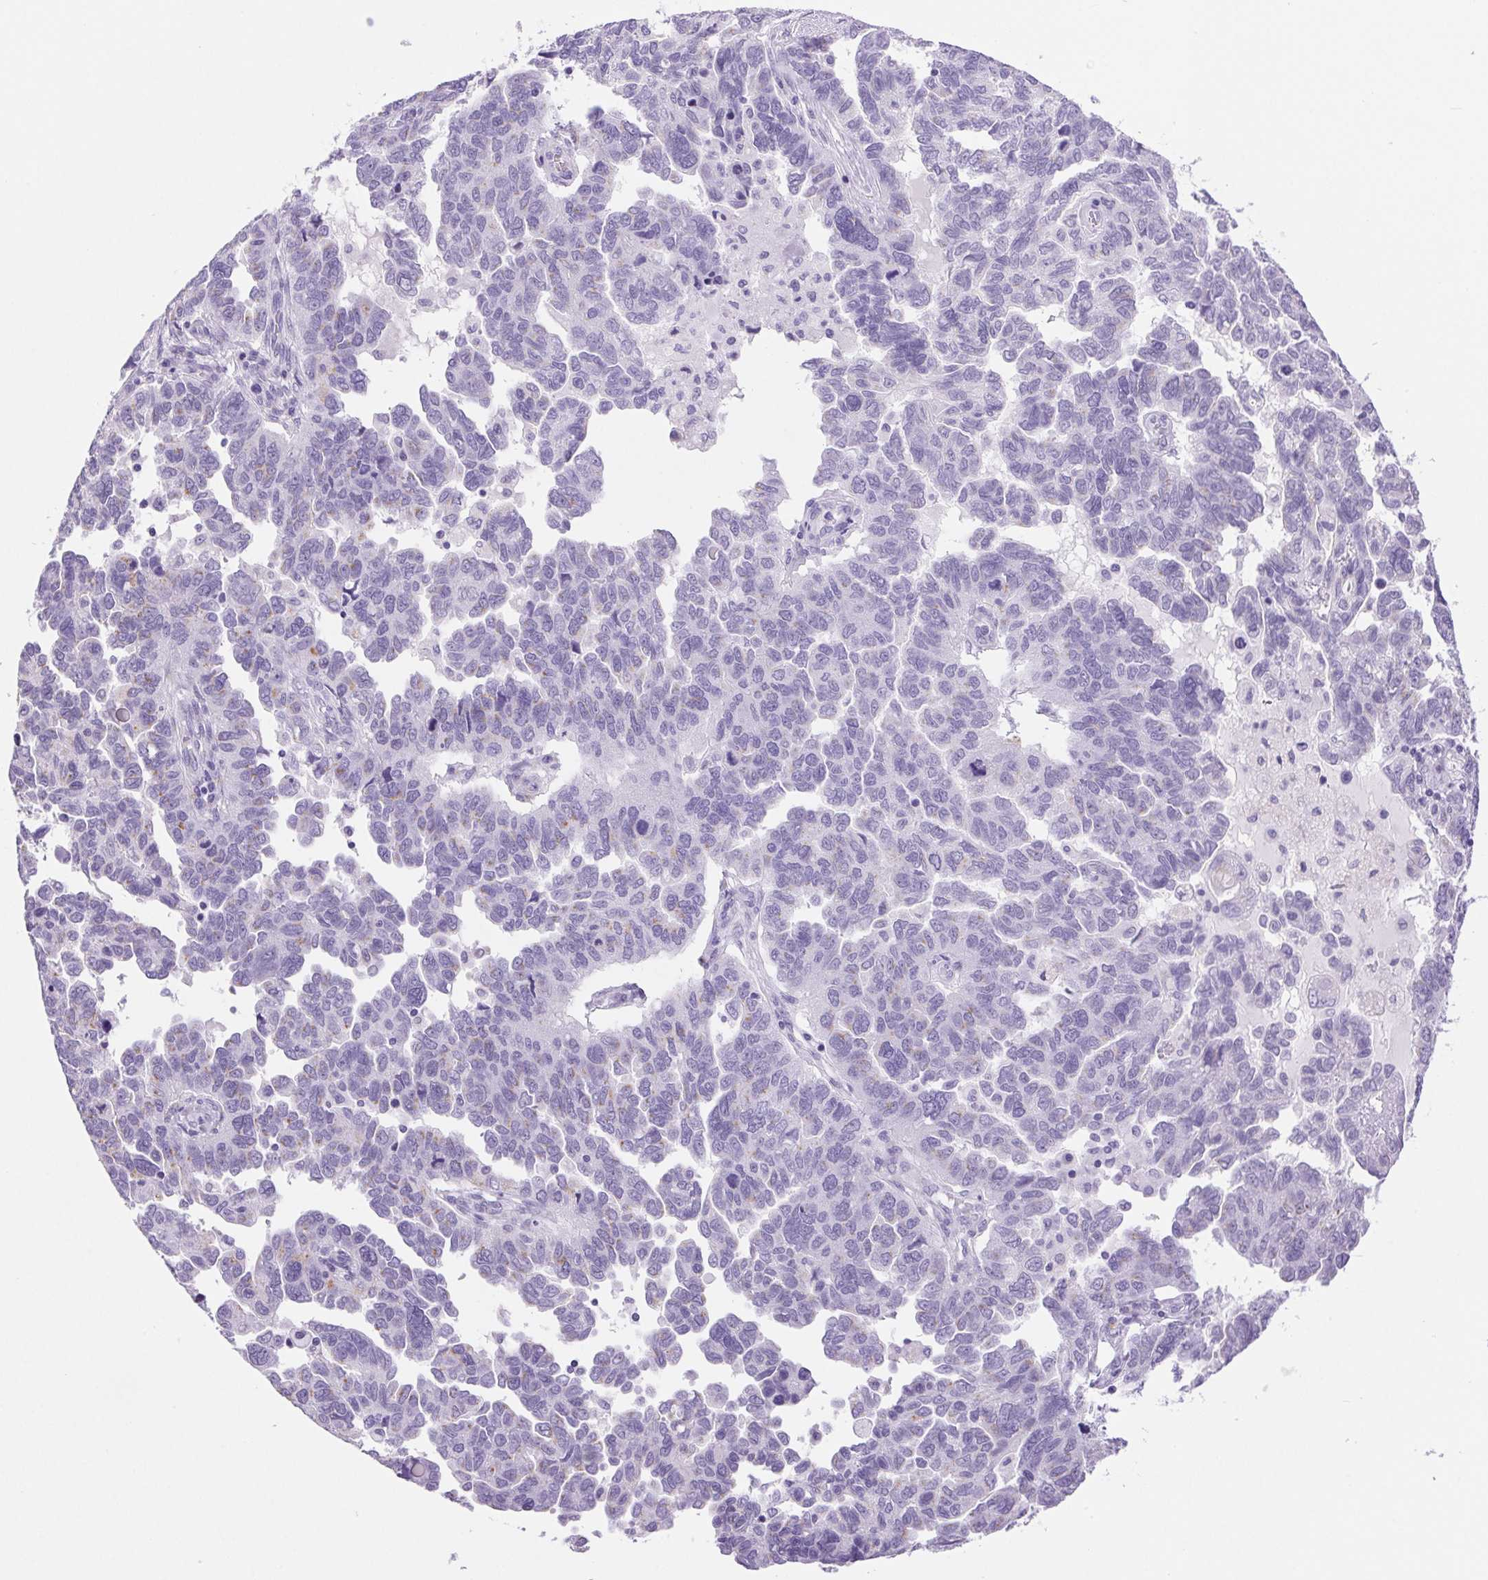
{"staining": {"intensity": "weak", "quantity": "<25%", "location": "cytoplasmic/membranous"}, "tissue": "ovarian cancer", "cell_type": "Tumor cells", "image_type": "cancer", "snomed": [{"axis": "morphology", "description": "Cystadenocarcinoma, serous, NOS"}, {"axis": "topography", "description": "Ovary"}], "caption": "The image displays no significant staining in tumor cells of ovarian serous cystadenocarcinoma.", "gene": "SERPINB3", "patient": {"sex": "female", "age": 64}}